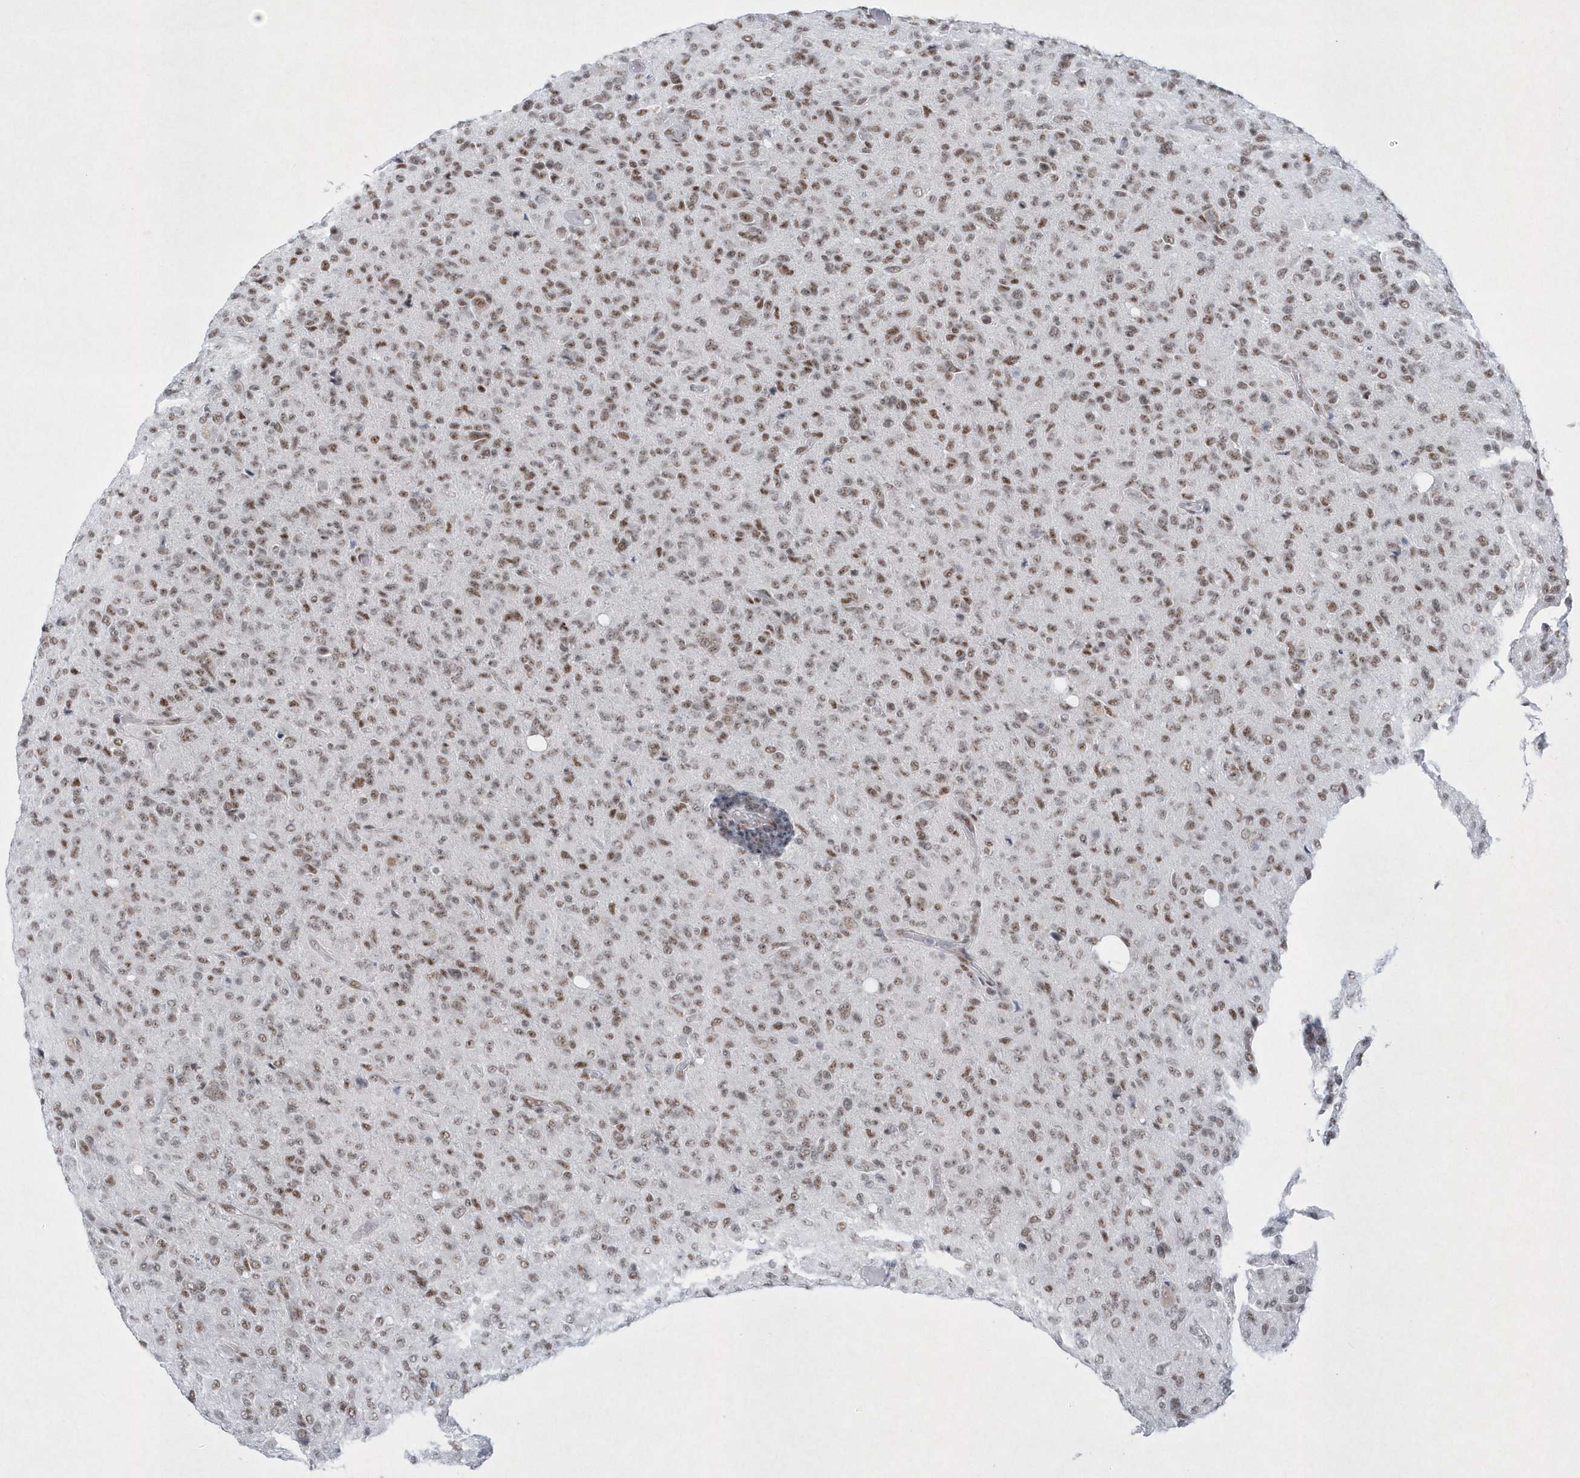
{"staining": {"intensity": "moderate", "quantity": ">75%", "location": "nuclear"}, "tissue": "glioma", "cell_type": "Tumor cells", "image_type": "cancer", "snomed": [{"axis": "morphology", "description": "Glioma, malignant, High grade"}, {"axis": "topography", "description": "Brain"}], "caption": "Brown immunohistochemical staining in human glioma shows moderate nuclear positivity in about >75% of tumor cells. (Brightfield microscopy of DAB IHC at high magnification).", "gene": "DCLRE1A", "patient": {"sex": "female", "age": 57}}